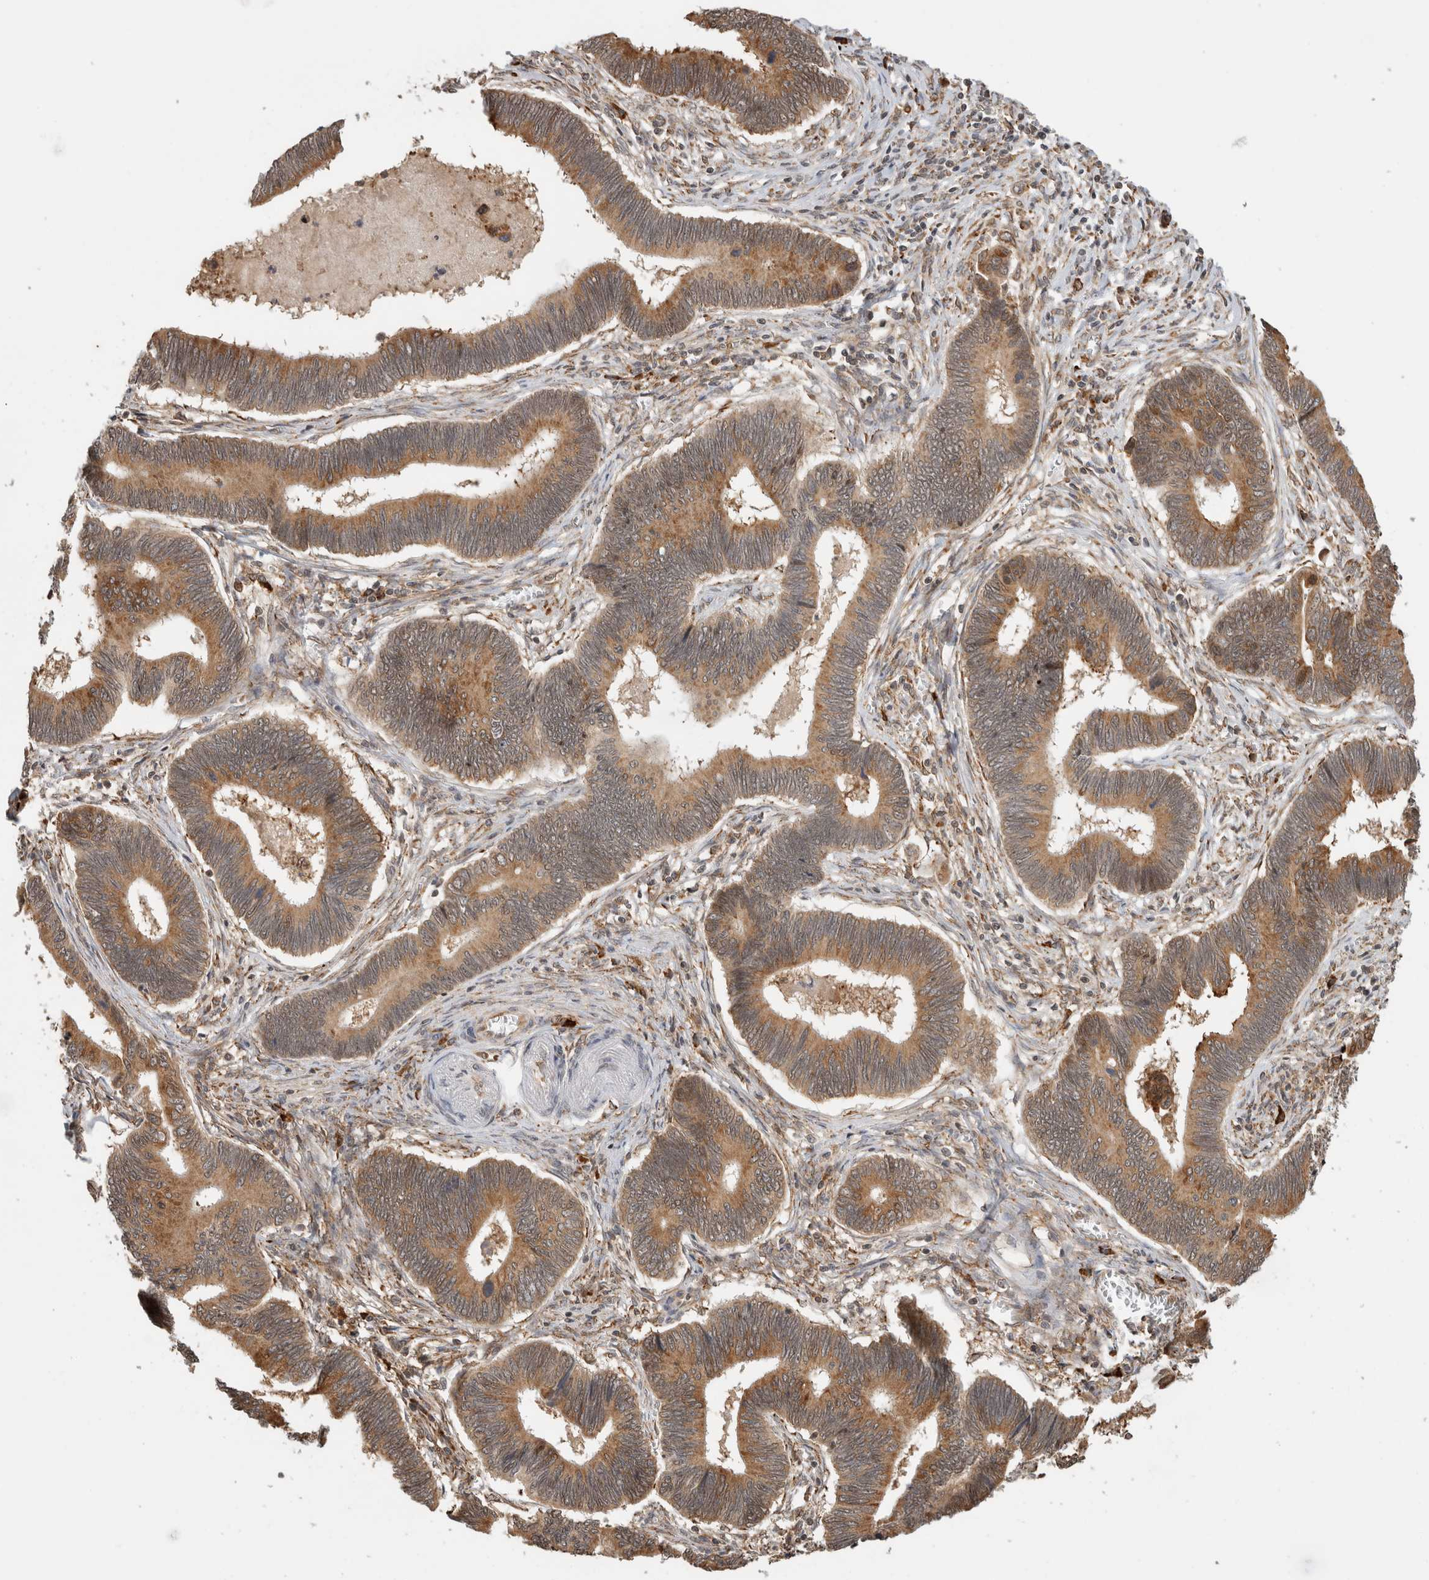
{"staining": {"intensity": "moderate", "quantity": "25%-75%", "location": "cytoplasmic/membranous"}, "tissue": "pancreatic cancer", "cell_type": "Tumor cells", "image_type": "cancer", "snomed": [{"axis": "morphology", "description": "Adenocarcinoma, NOS"}, {"axis": "topography", "description": "Pancreas"}], "caption": "The micrograph demonstrates staining of pancreatic adenocarcinoma, revealing moderate cytoplasmic/membranous protein positivity (brown color) within tumor cells. Using DAB (3,3'-diaminobenzidine) (brown) and hematoxylin (blue) stains, captured at high magnification using brightfield microscopy.", "gene": "MS4A7", "patient": {"sex": "female", "age": 70}}